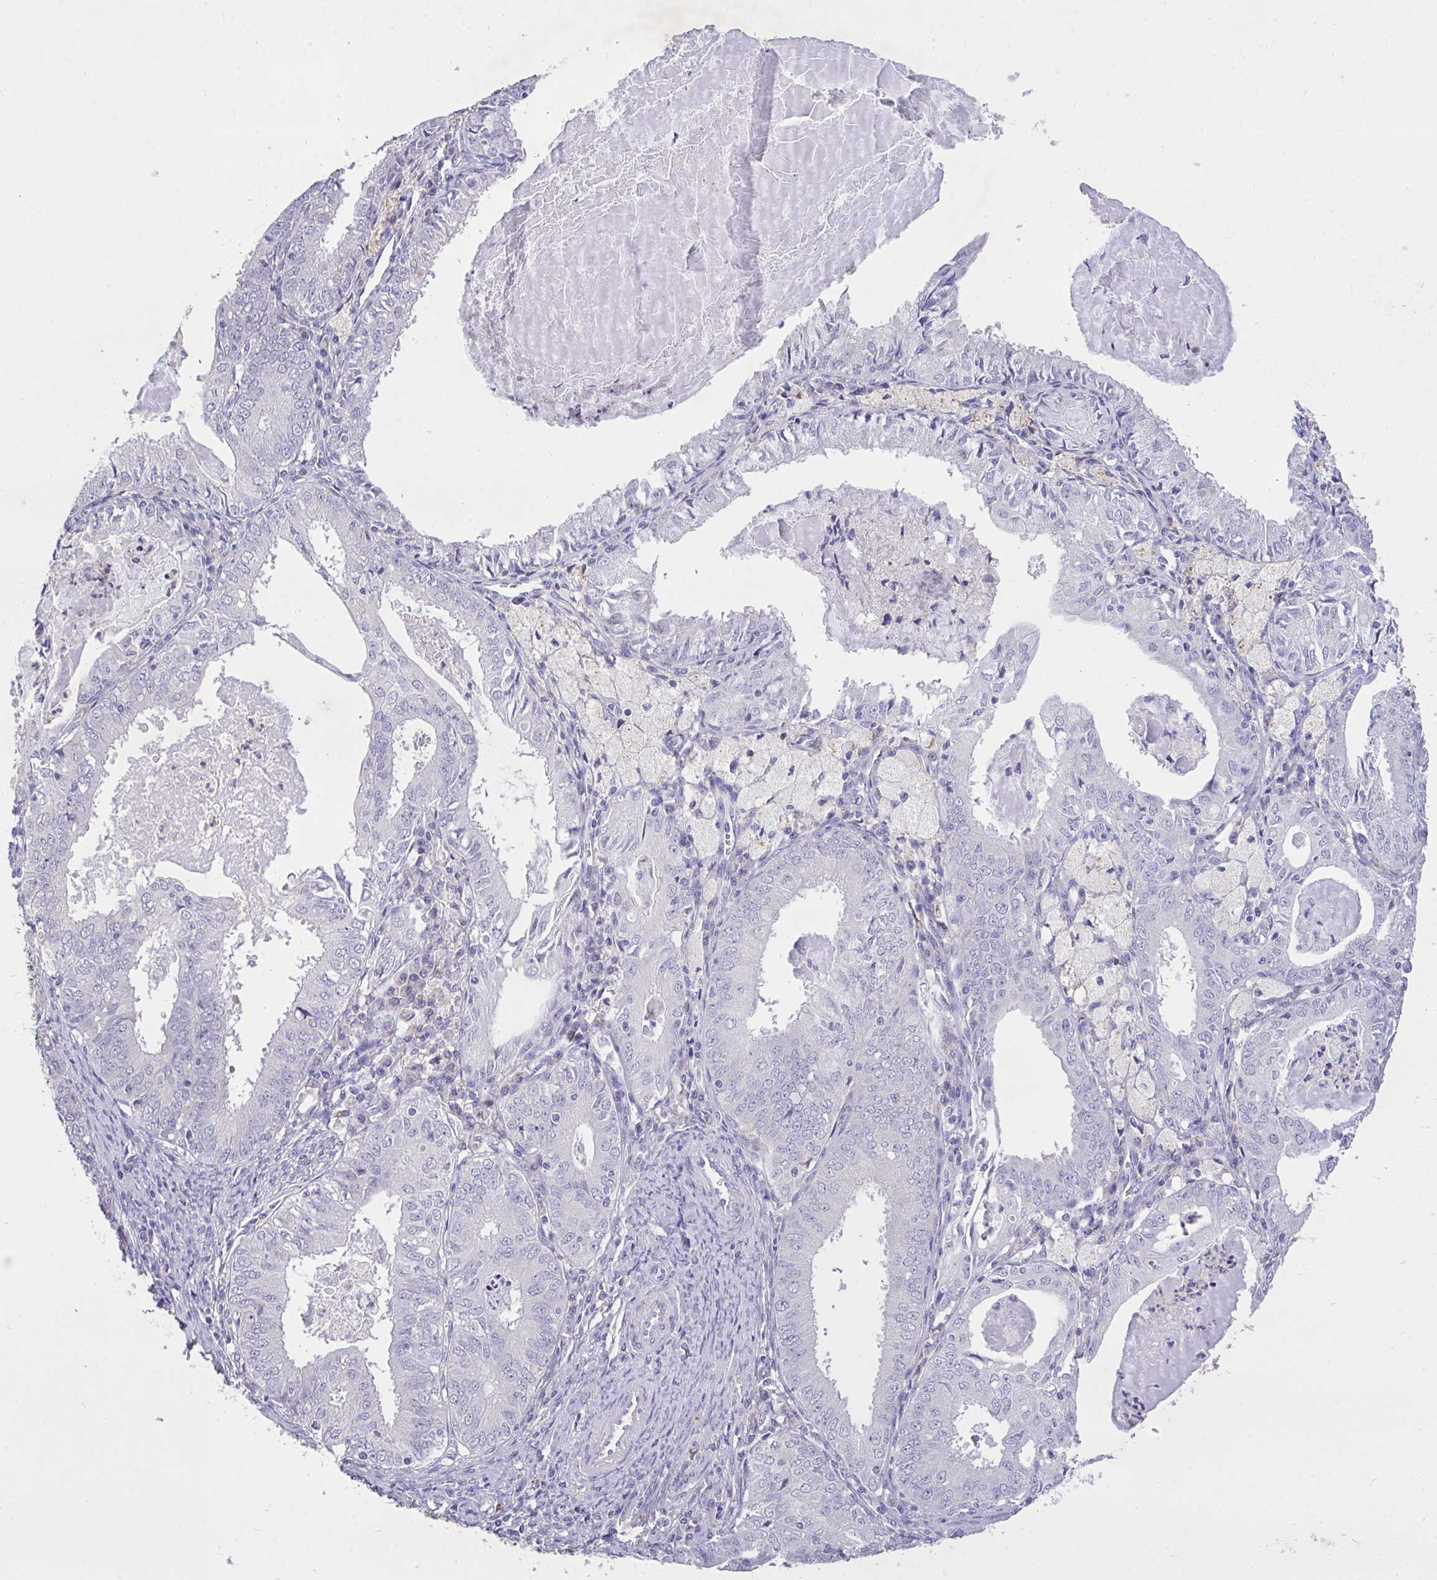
{"staining": {"intensity": "negative", "quantity": "none", "location": "none"}, "tissue": "endometrial cancer", "cell_type": "Tumor cells", "image_type": "cancer", "snomed": [{"axis": "morphology", "description": "Adenocarcinoma, NOS"}, {"axis": "topography", "description": "Endometrium"}], "caption": "This is an immunohistochemistry (IHC) photomicrograph of endometrial cancer. There is no staining in tumor cells.", "gene": "MPC2", "patient": {"sex": "female", "age": 57}}